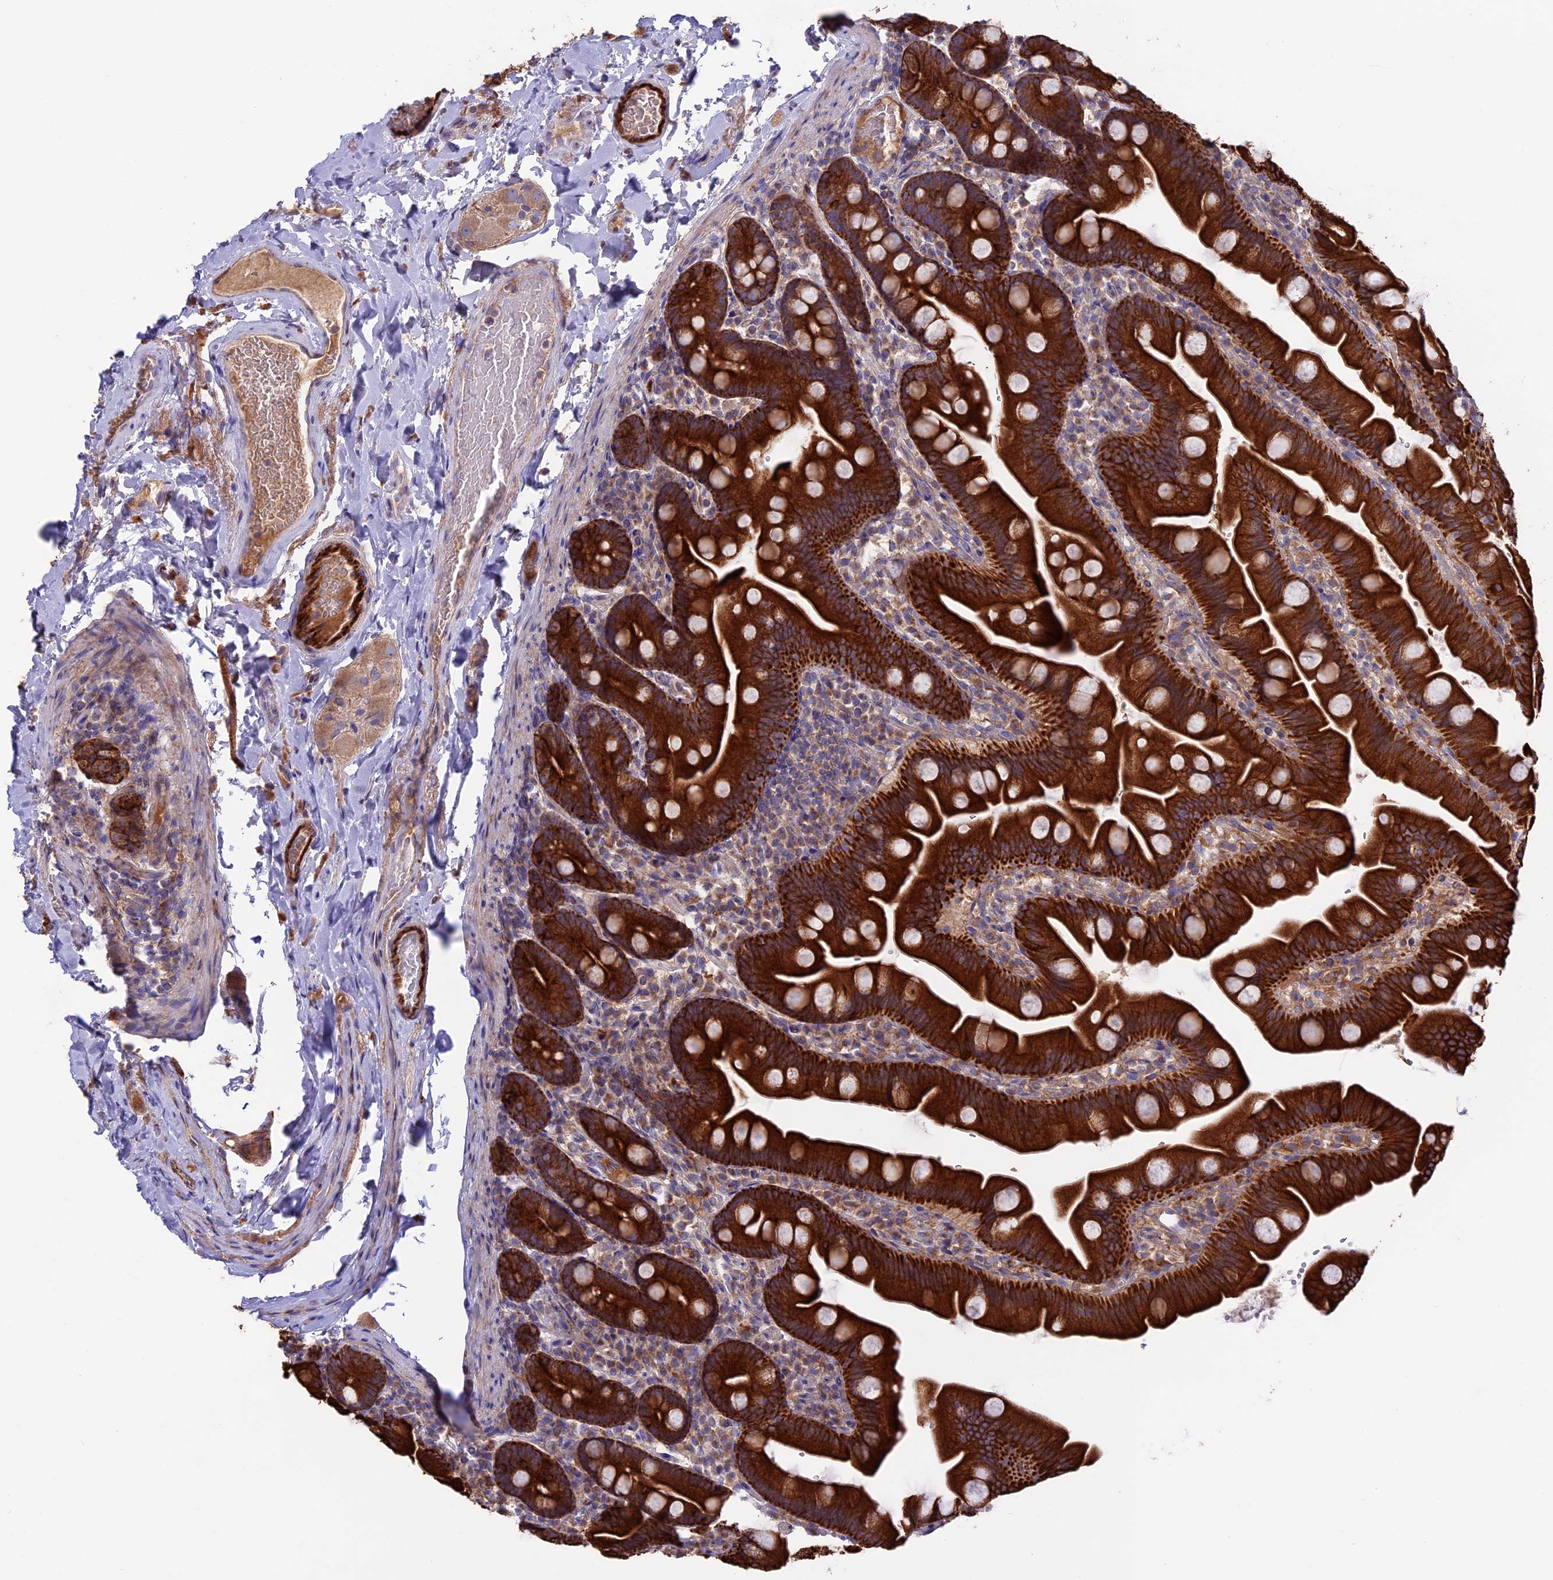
{"staining": {"intensity": "strong", "quantity": ">75%", "location": "cytoplasmic/membranous"}, "tissue": "small intestine", "cell_type": "Glandular cells", "image_type": "normal", "snomed": [{"axis": "morphology", "description": "Normal tissue, NOS"}, {"axis": "topography", "description": "Small intestine"}], "caption": "A high amount of strong cytoplasmic/membranous staining is seen in approximately >75% of glandular cells in normal small intestine.", "gene": "PTPN9", "patient": {"sex": "female", "age": 68}}